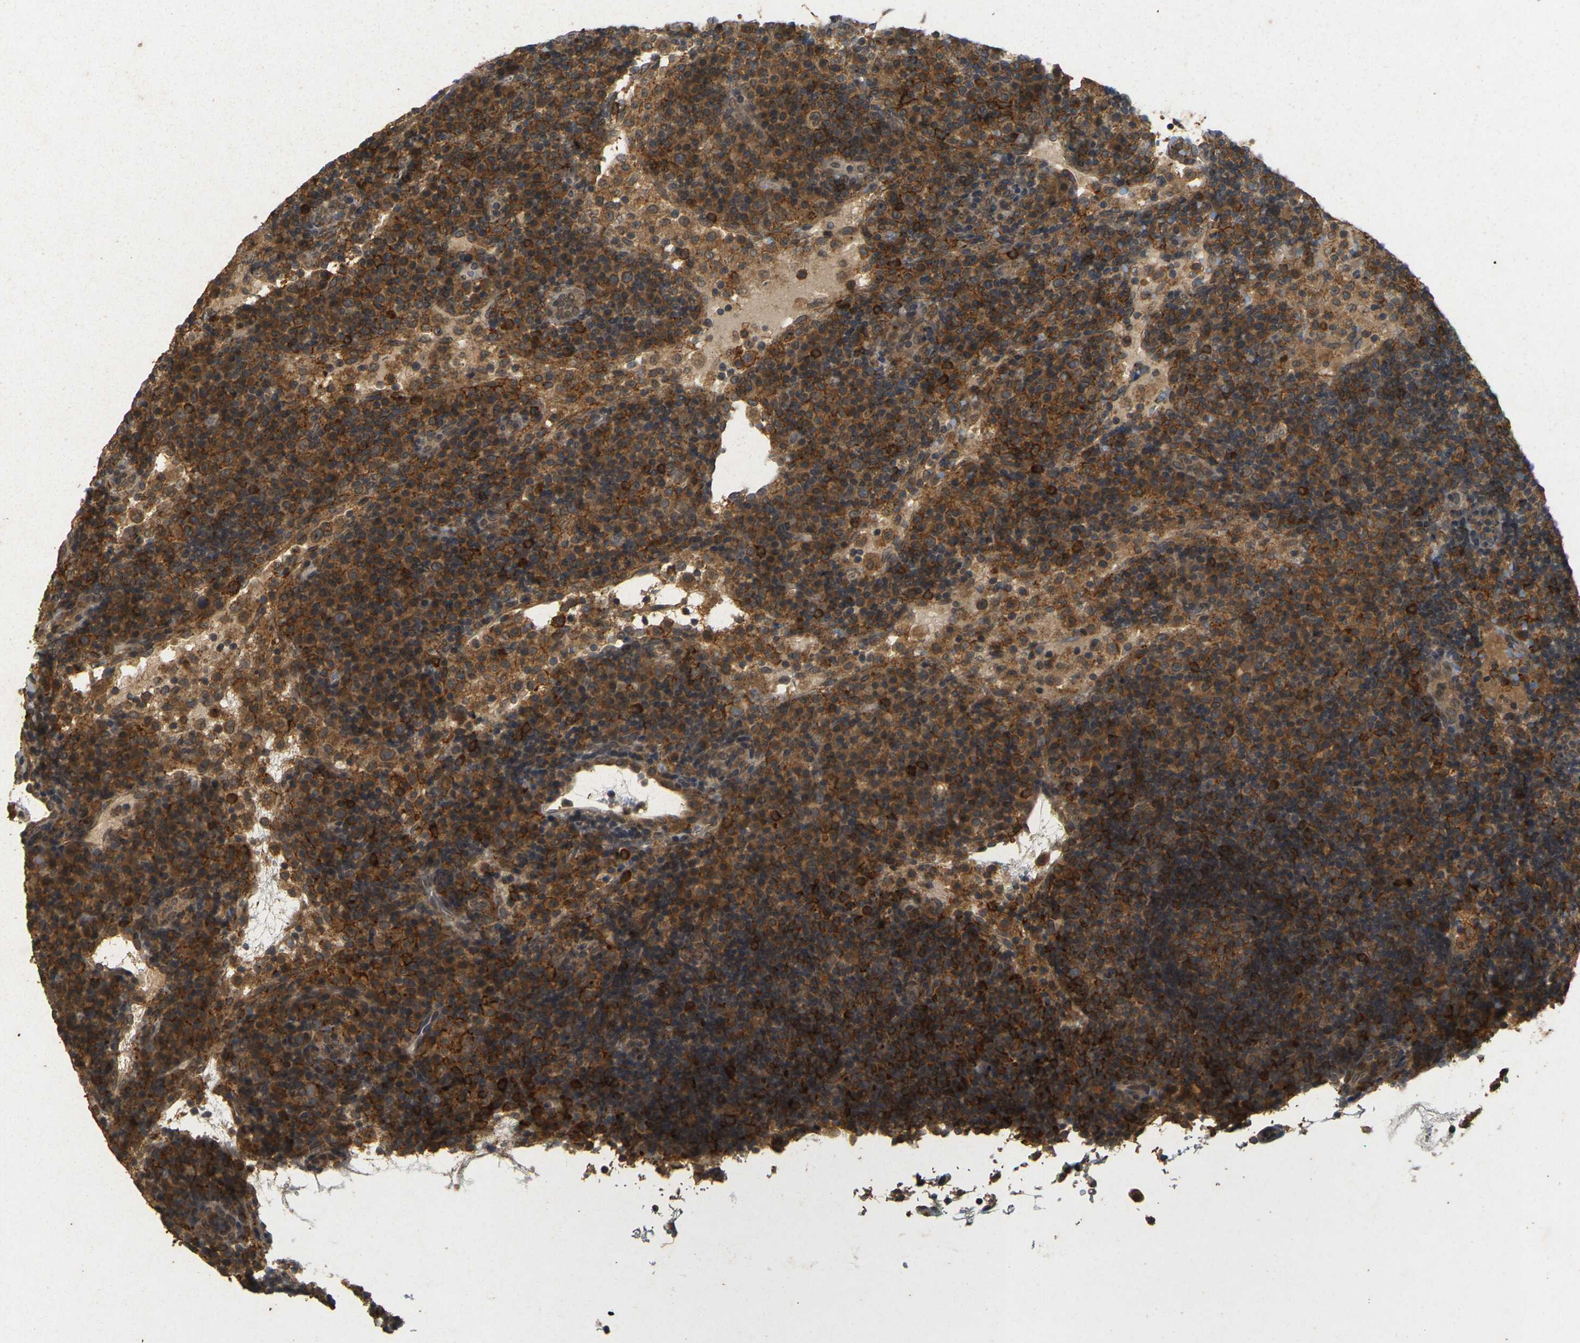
{"staining": {"intensity": "strong", "quantity": ">75%", "location": "cytoplasmic/membranous"}, "tissue": "lymph node", "cell_type": "Germinal center cells", "image_type": "normal", "snomed": [{"axis": "morphology", "description": "Normal tissue, NOS"}, {"axis": "topography", "description": "Lymph node"}], "caption": "This histopathology image reveals immunohistochemistry staining of normal human lymph node, with high strong cytoplasmic/membranous positivity in approximately >75% of germinal center cells.", "gene": "ERN1", "patient": {"sex": "female", "age": 53}}